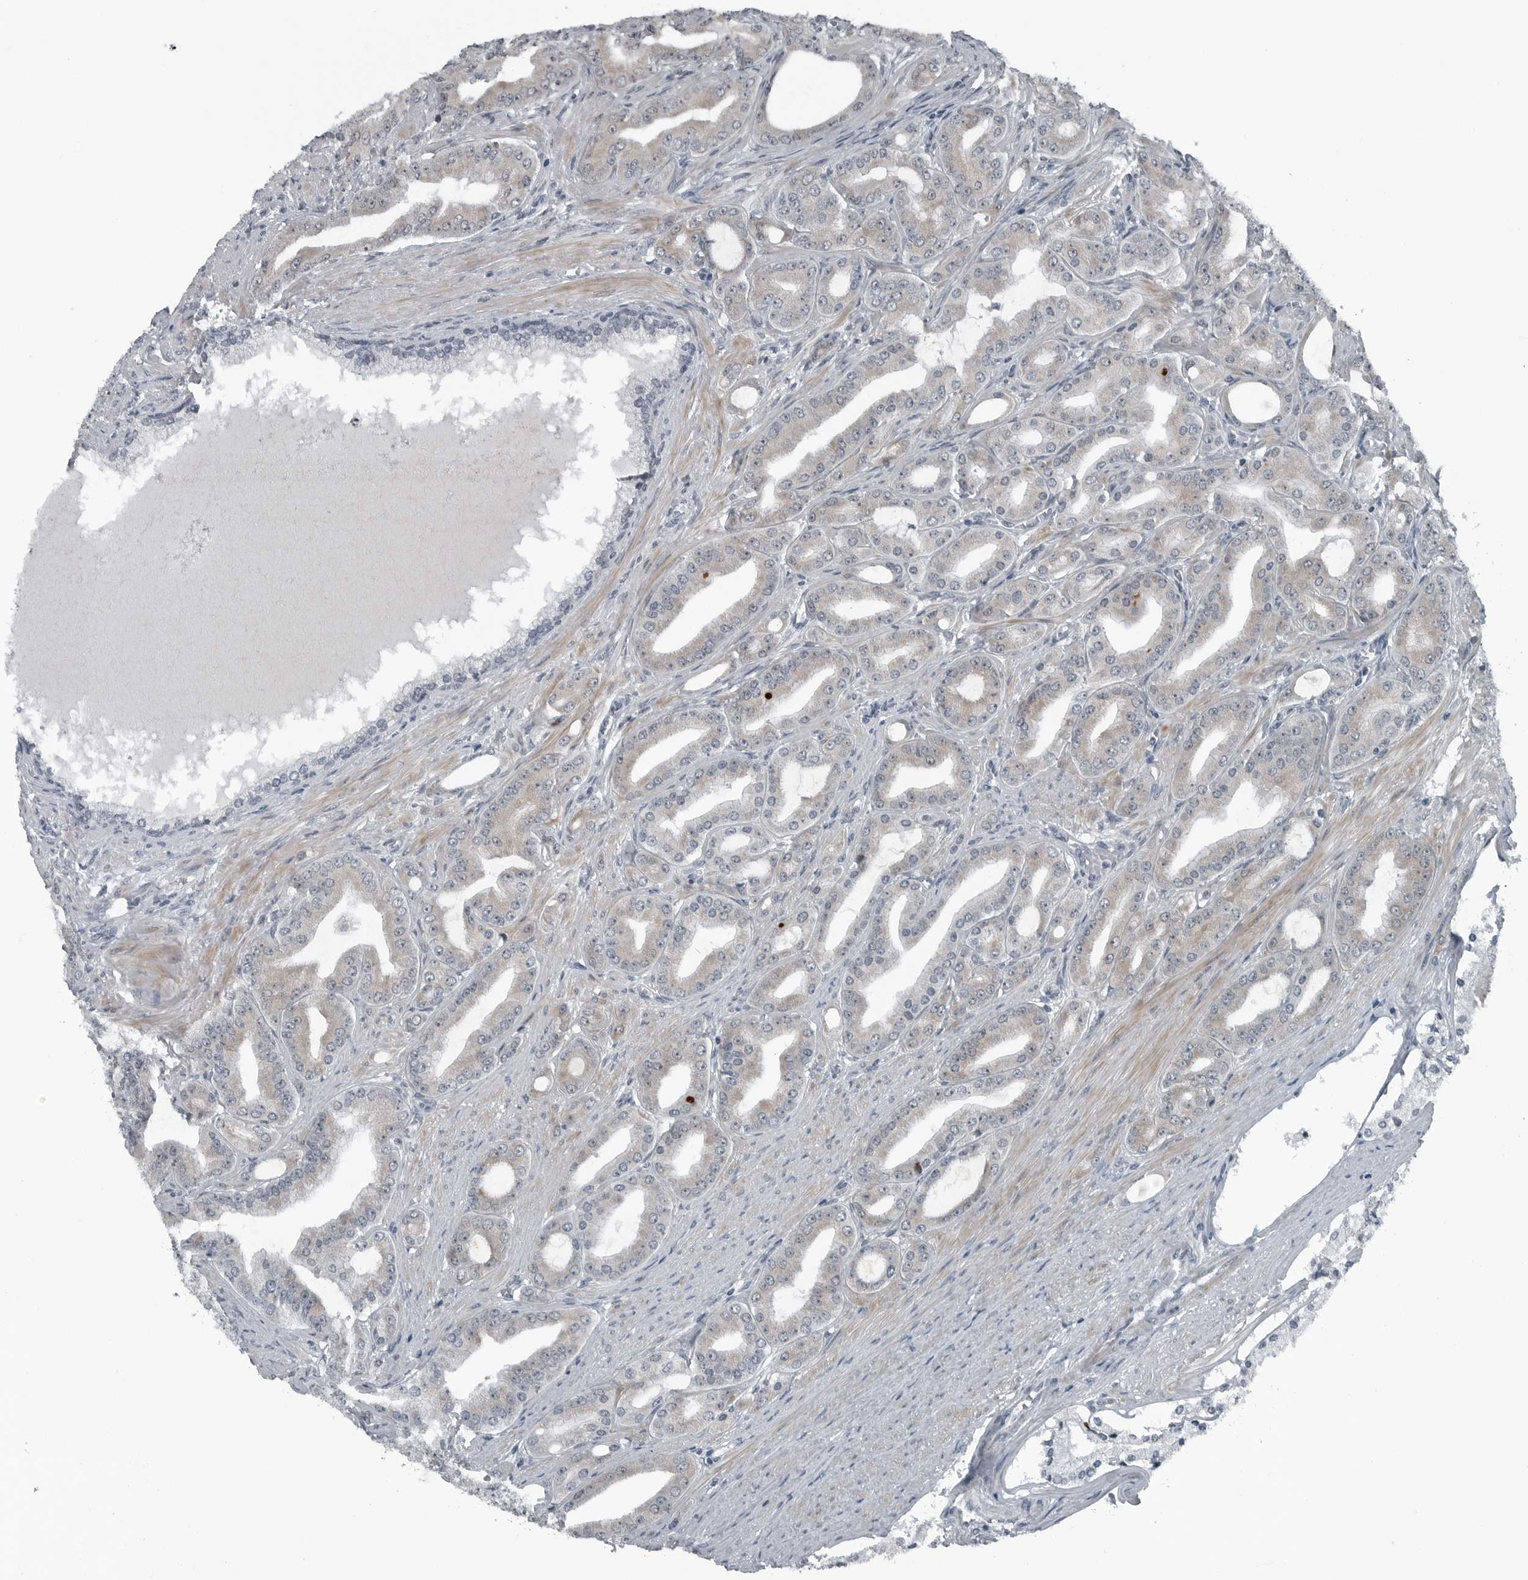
{"staining": {"intensity": "weak", "quantity": "25%-75%", "location": "cytoplasmic/membranous"}, "tissue": "prostate cancer", "cell_type": "Tumor cells", "image_type": "cancer", "snomed": [{"axis": "morphology", "description": "Adenocarcinoma, High grade"}, {"axis": "topography", "description": "Prostate"}], "caption": "This micrograph shows immunohistochemistry staining of human adenocarcinoma (high-grade) (prostate), with low weak cytoplasmic/membranous staining in approximately 25%-75% of tumor cells.", "gene": "DNAAF11", "patient": {"sex": "male", "age": 60}}